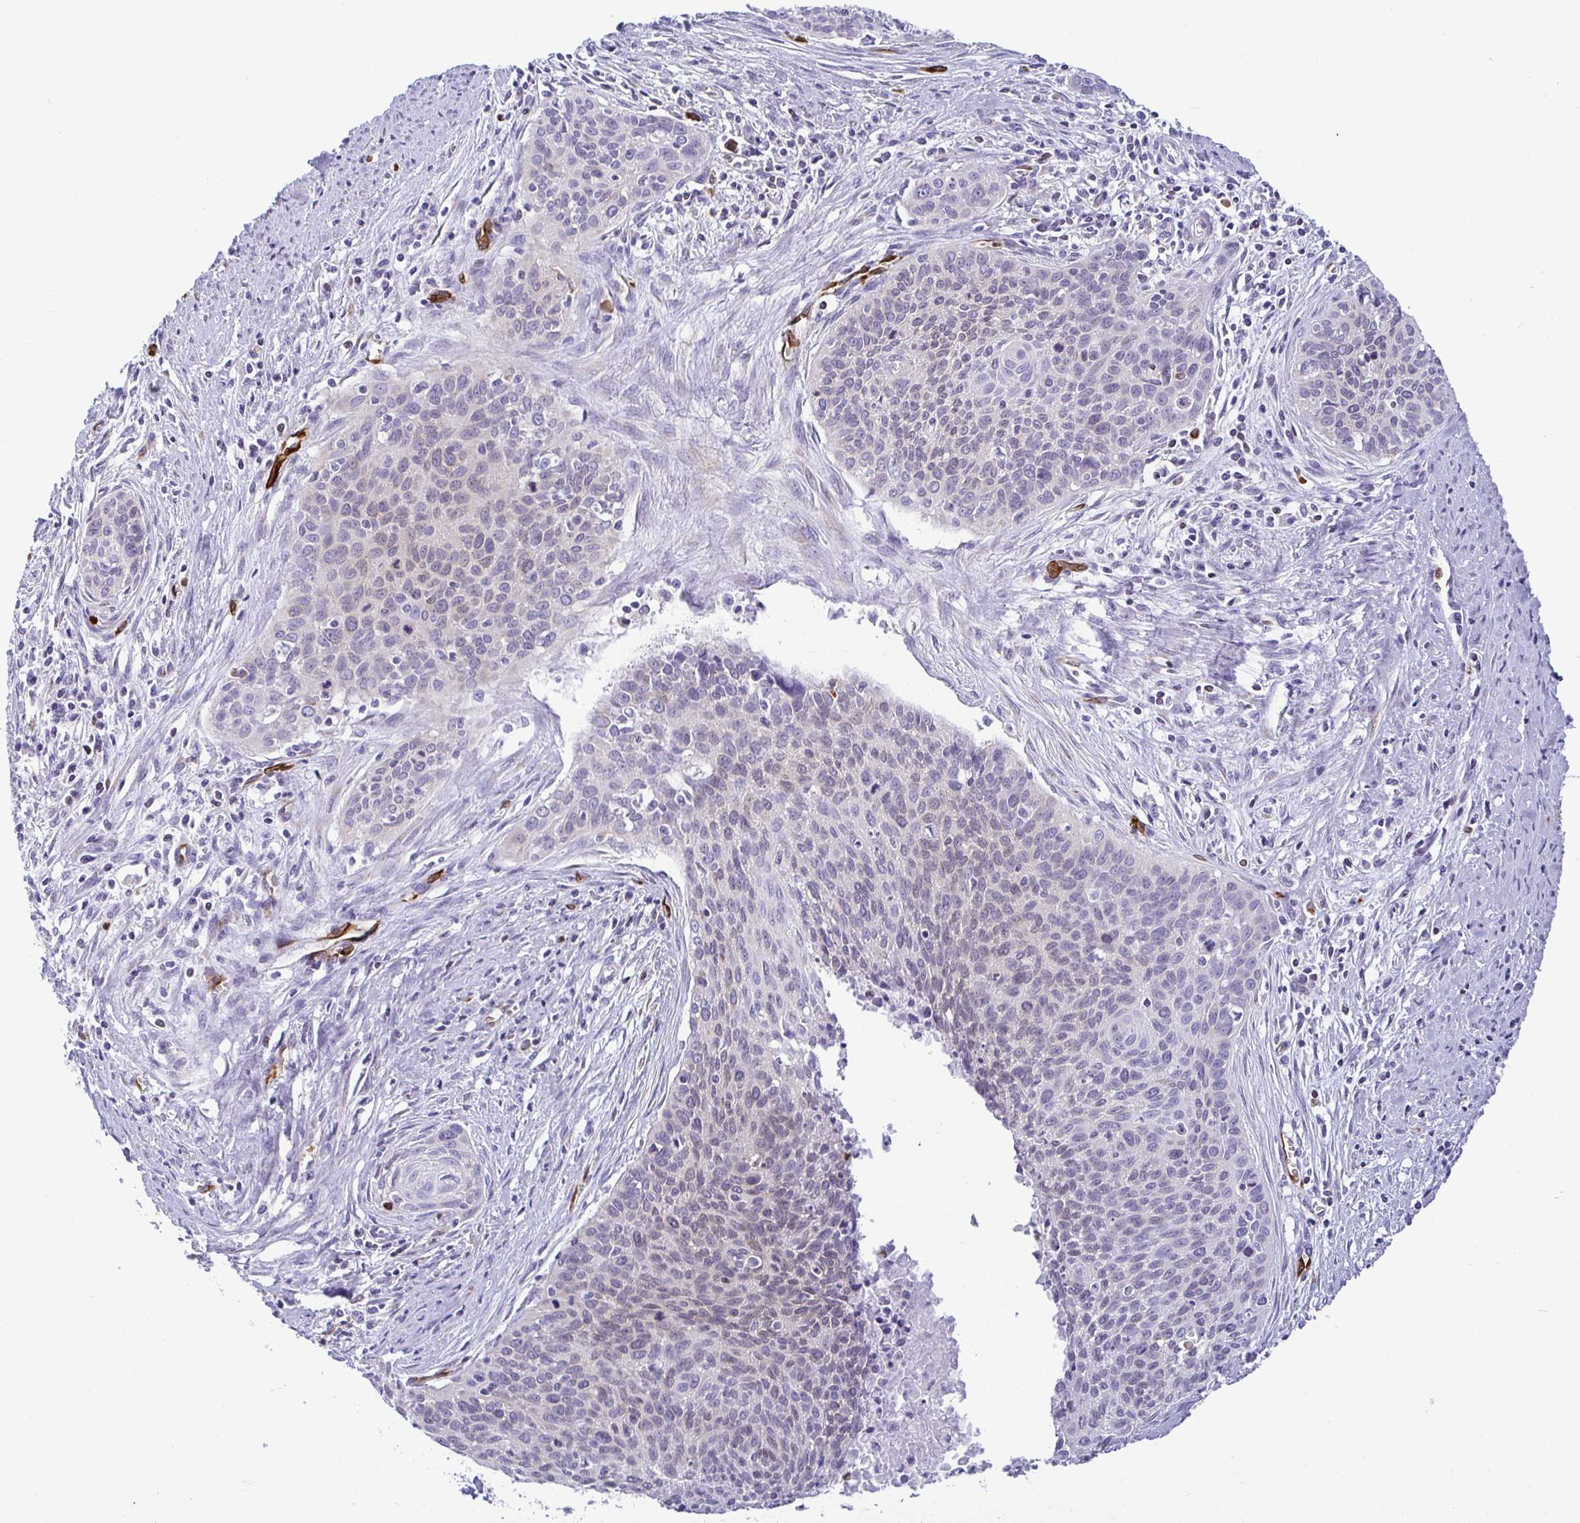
{"staining": {"intensity": "negative", "quantity": "none", "location": "none"}, "tissue": "cervical cancer", "cell_type": "Tumor cells", "image_type": "cancer", "snomed": [{"axis": "morphology", "description": "Squamous cell carcinoma, NOS"}, {"axis": "topography", "description": "Cervix"}], "caption": "High magnification brightfield microscopy of squamous cell carcinoma (cervical) stained with DAB (brown) and counterstained with hematoxylin (blue): tumor cells show no significant staining.", "gene": "TP53I11", "patient": {"sex": "female", "age": 55}}